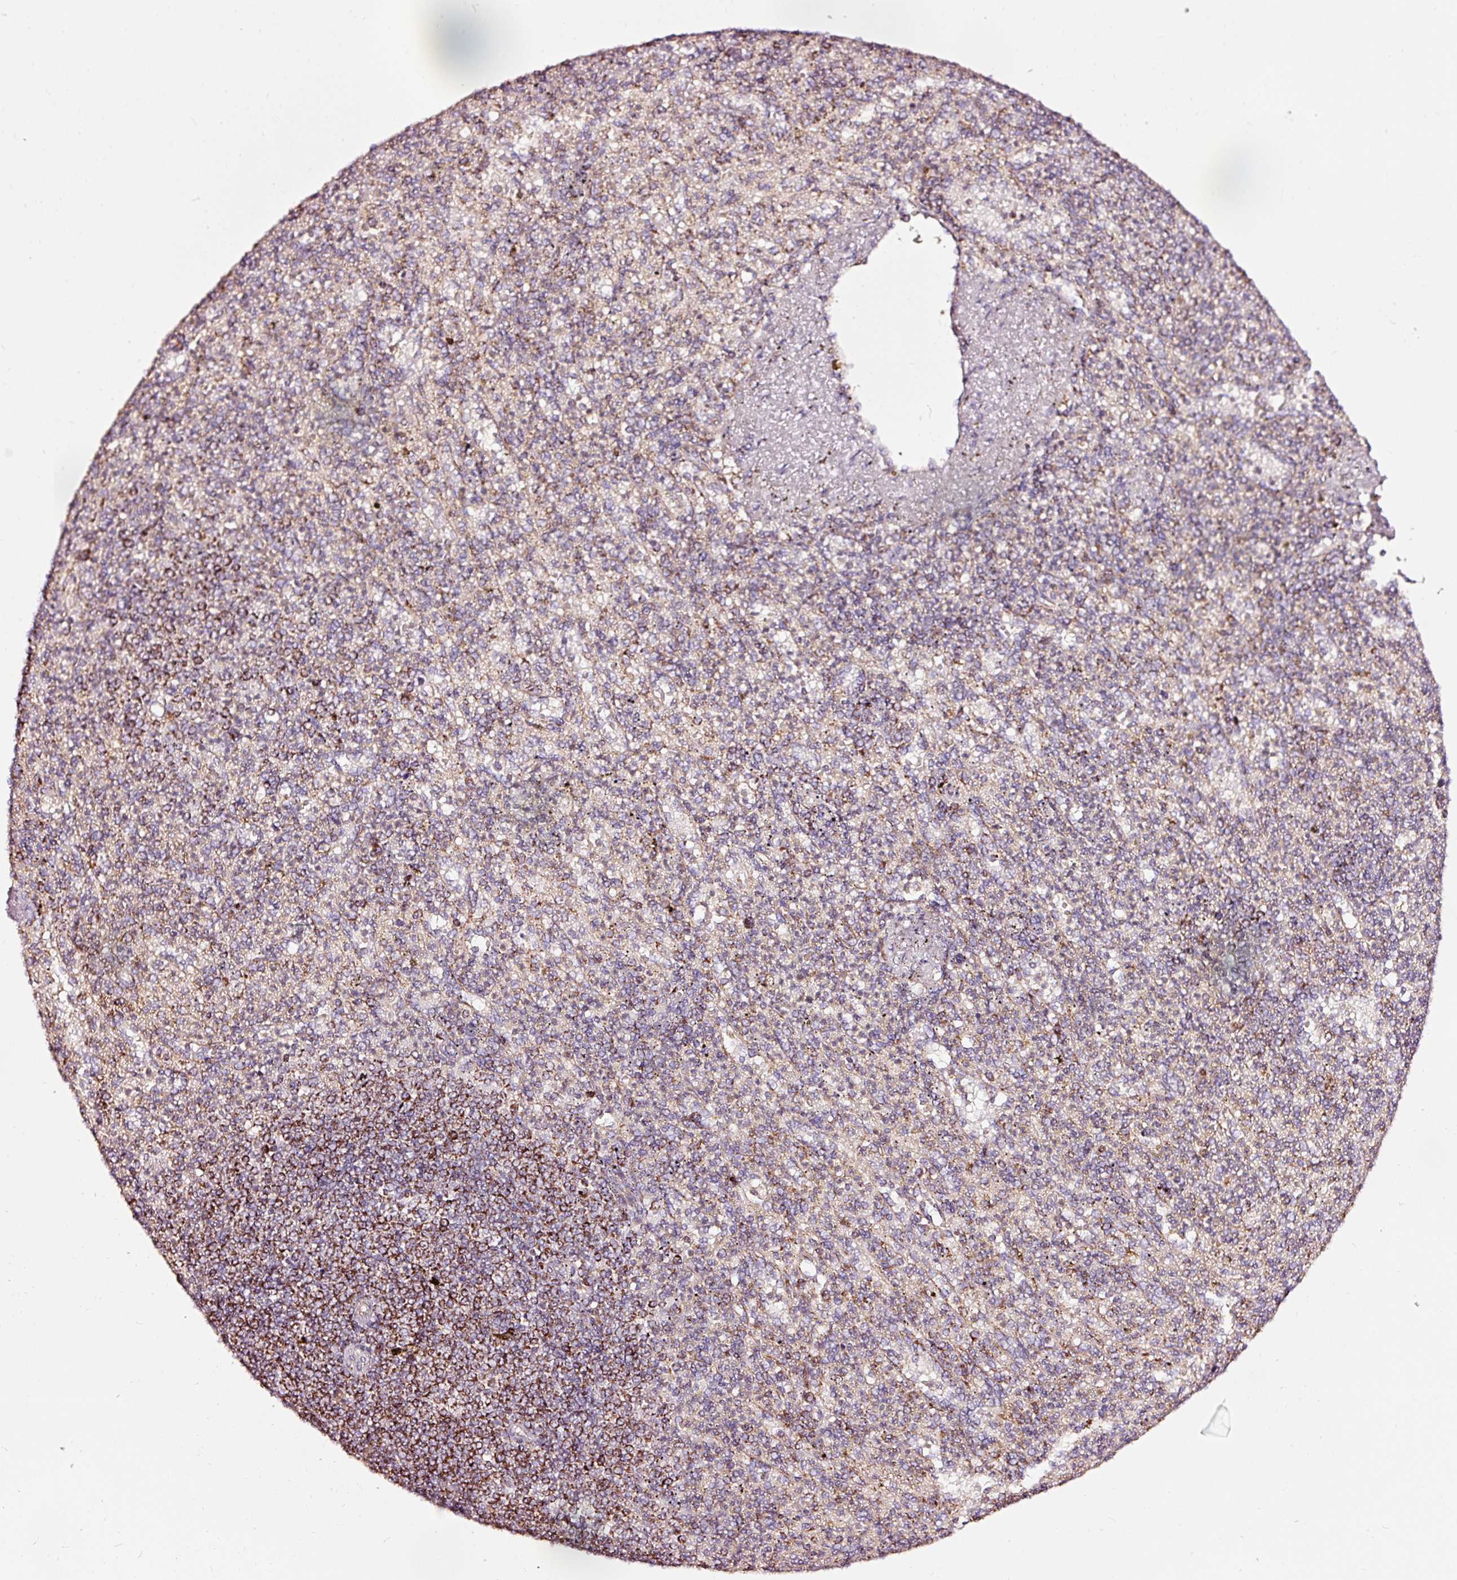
{"staining": {"intensity": "moderate", "quantity": "<25%", "location": "cytoplasmic/membranous"}, "tissue": "spleen", "cell_type": "Cells in red pulp", "image_type": "normal", "snomed": [{"axis": "morphology", "description": "Normal tissue, NOS"}, {"axis": "topography", "description": "Spleen"}], "caption": "Immunohistochemistry (IHC) (DAB (3,3'-diaminobenzidine)) staining of benign spleen reveals moderate cytoplasmic/membranous protein expression in about <25% of cells in red pulp.", "gene": "TPM1", "patient": {"sex": "female", "age": 74}}